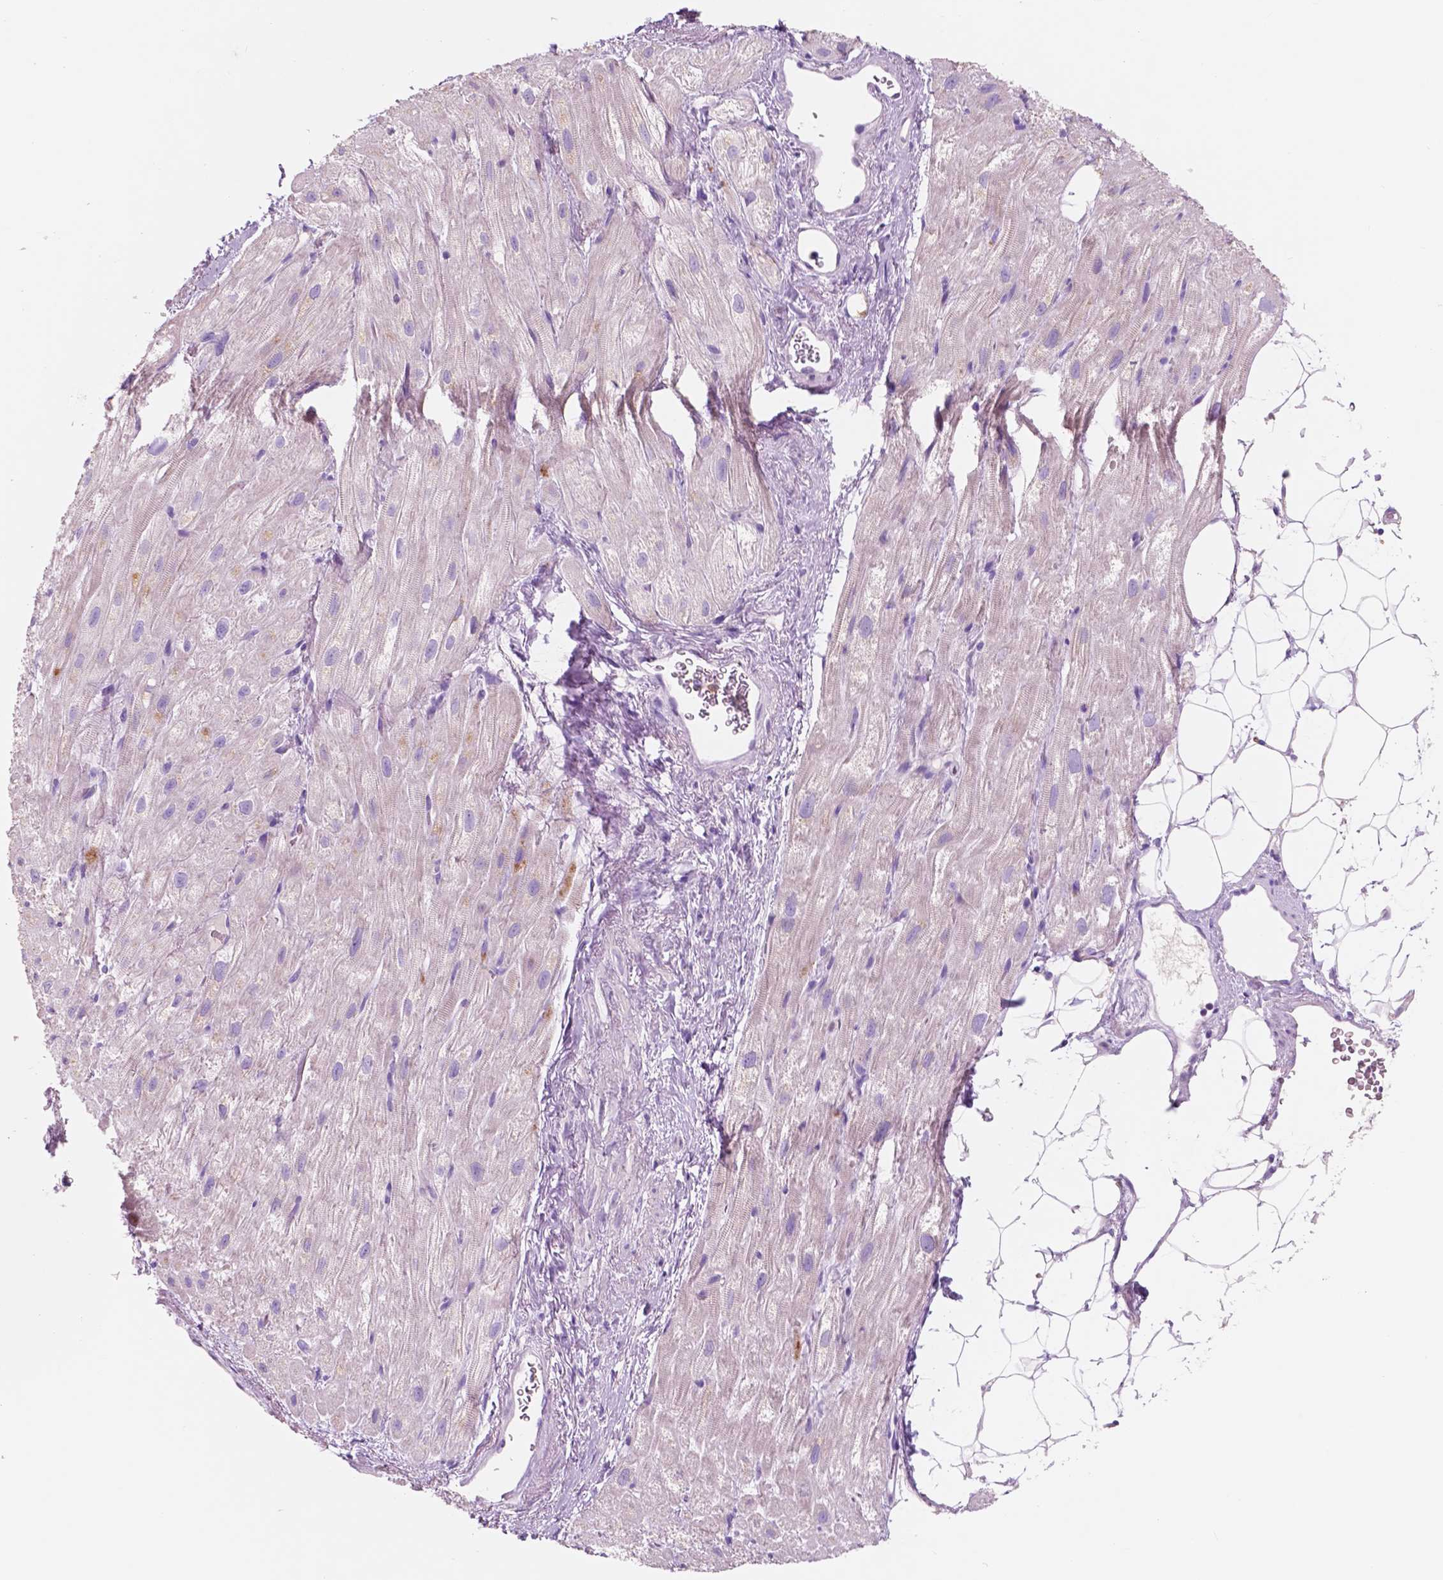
{"staining": {"intensity": "moderate", "quantity": "<25%", "location": "cytoplasmic/membranous"}, "tissue": "heart muscle", "cell_type": "Cardiomyocytes", "image_type": "normal", "snomed": [{"axis": "morphology", "description": "Normal tissue, NOS"}, {"axis": "topography", "description": "Heart"}], "caption": "An immunohistochemistry (IHC) micrograph of normal tissue is shown. Protein staining in brown labels moderate cytoplasmic/membranous positivity in heart muscle within cardiomyocytes. Using DAB (3,3'-diaminobenzidine) (brown) and hematoxylin (blue) stains, captured at high magnification using brightfield microscopy.", "gene": "CUZD1", "patient": {"sex": "female", "age": 69}}